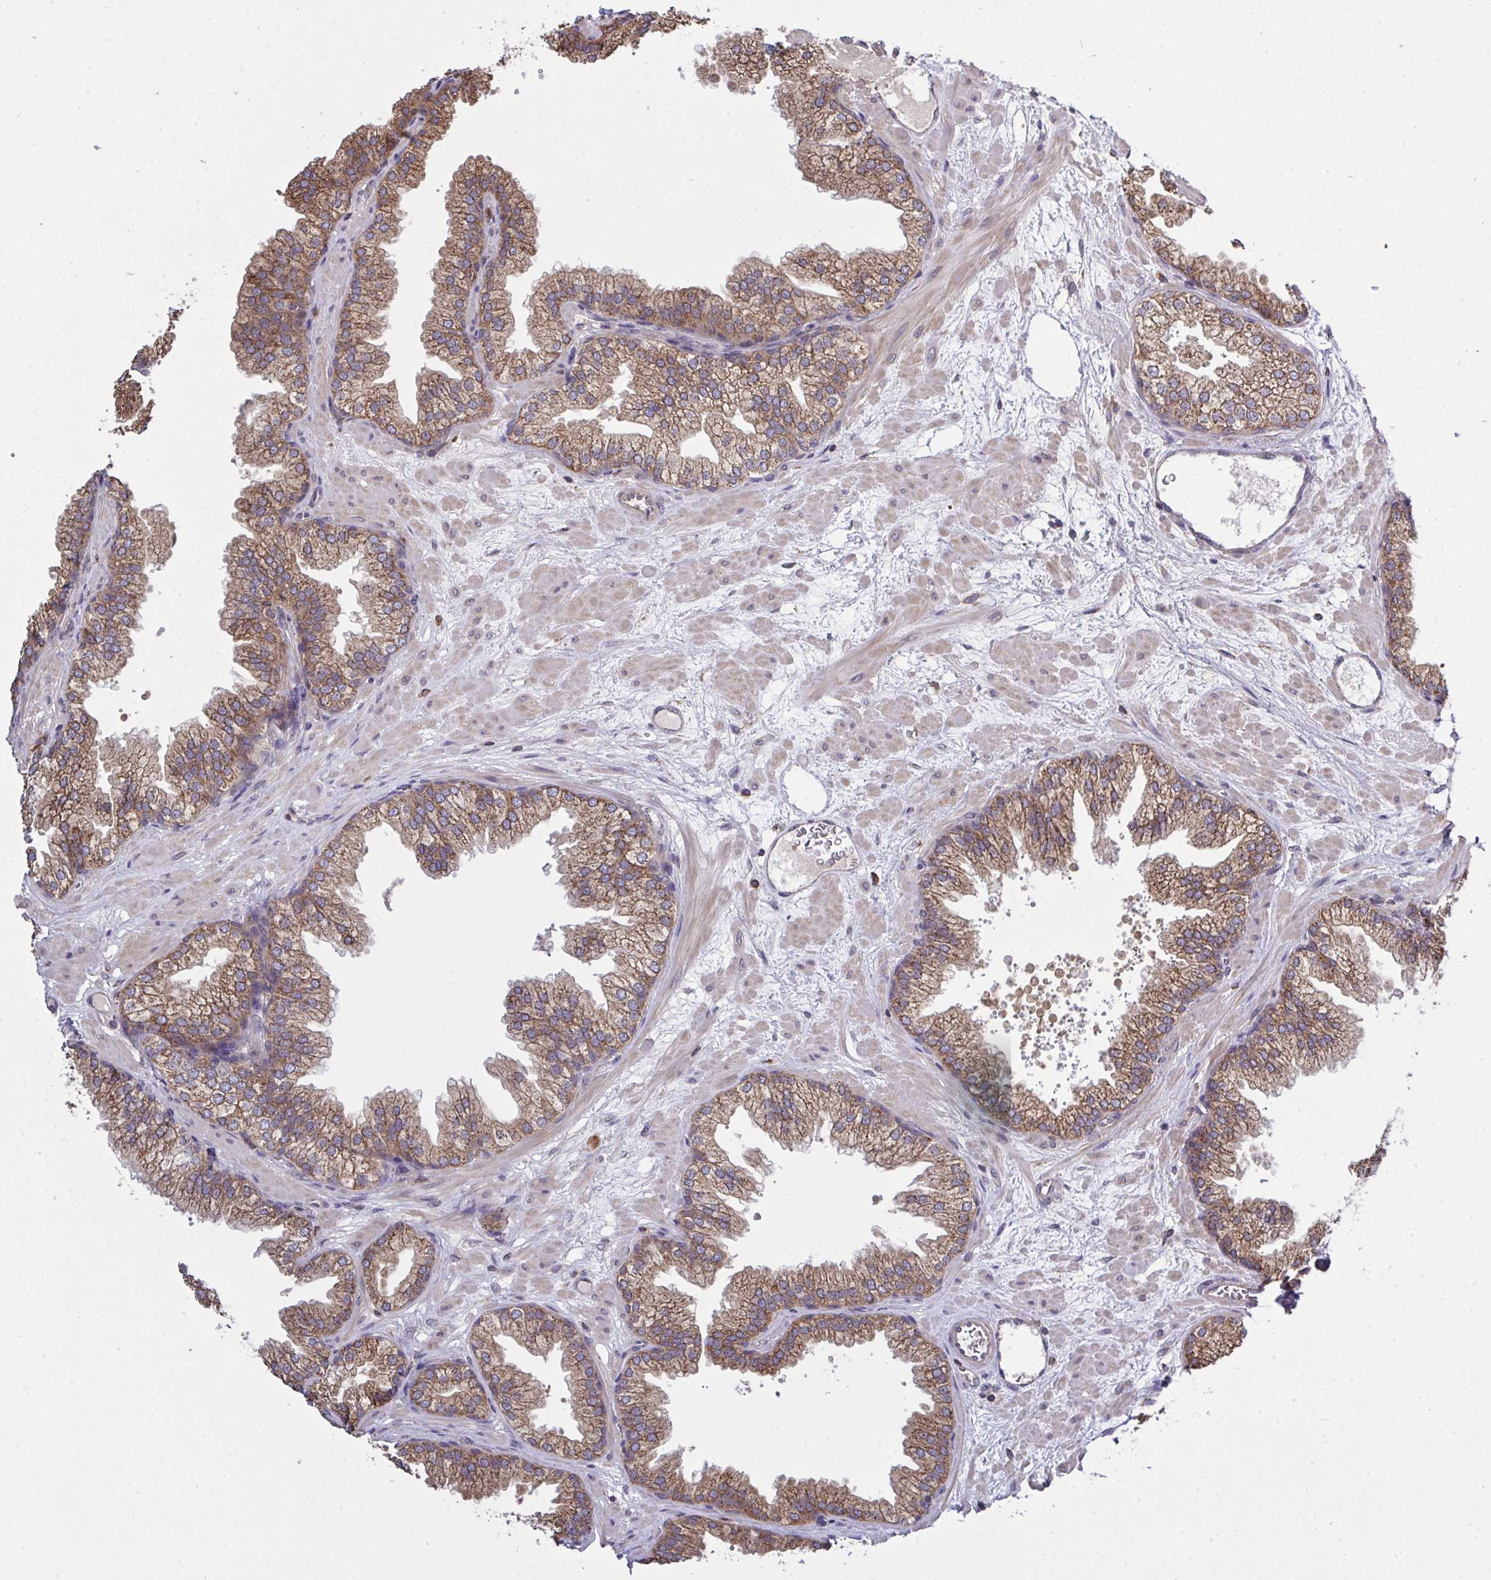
{"staining": {"intensity": "moderate", "quantity": ">75%", "location": "cytoplasmic/membranous"}, "tissue": "prostate", "cell_type": "Glandular cells", "image_type": "normal", "snomed": [{"axis": "morphology", "description": "Normal tissue, NOS"}, {"axis": "topography", "description": "Prostate"}], "caption": "Immunohistochemistry (DAB (3,3'-diaminobenzidine)) staining of benign human prostate demonstrates moderate cytoplasmic/membranous protein expression in about >75% of glandular cells.", "gene": "PPM1H", "patient": {"sex": "male", "age": 37}}